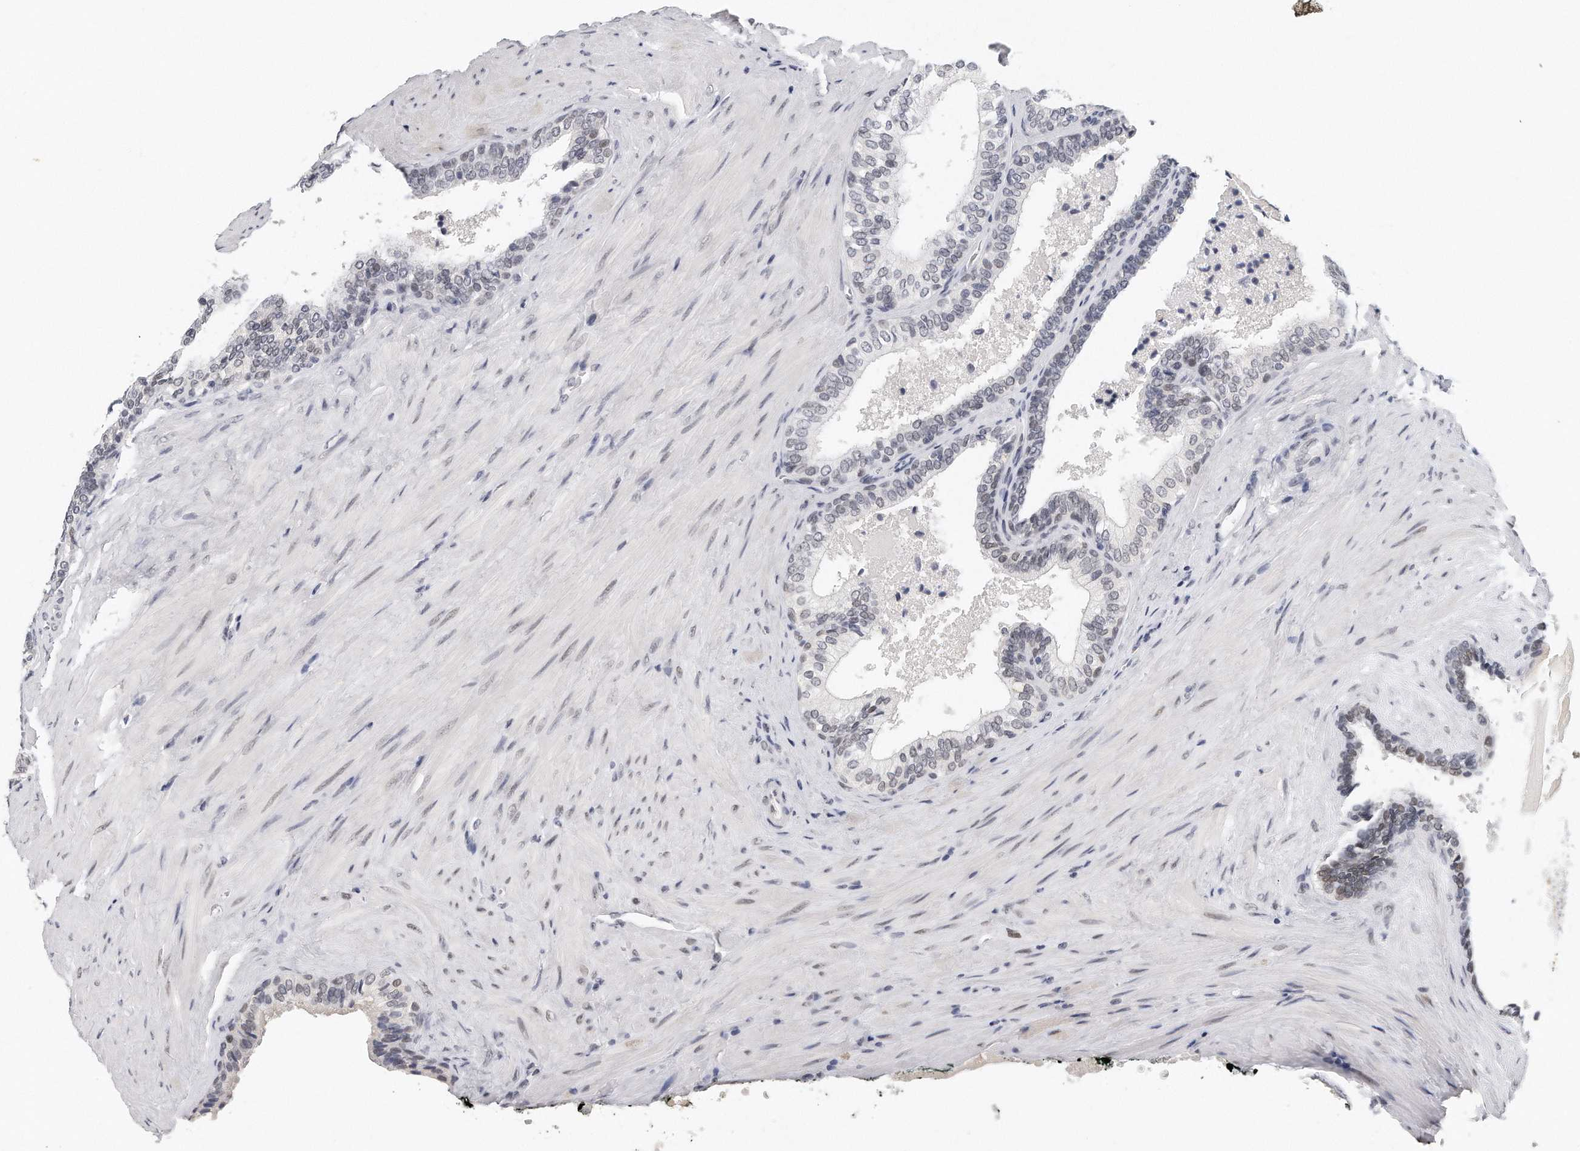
{"staining": {"intensity": "weak", "quantity": "<25%", "location": "nuclear"}, "tissue": "prostate cancer", "cell_type": "Tumor cells", "image_type": "cancer", "snomed": [{"axis": "morphology", "description": "Adenocarcinoma, Low grade"}, {"axis": "topography", "description": "Prostate"}], "caption": "IHC of prostate cancer (adenocarcinoma (low-grade)) reveals no staining in tumor cells.", "gene": "CTBP2", "patient": {"sex": "male", "age": 60}}